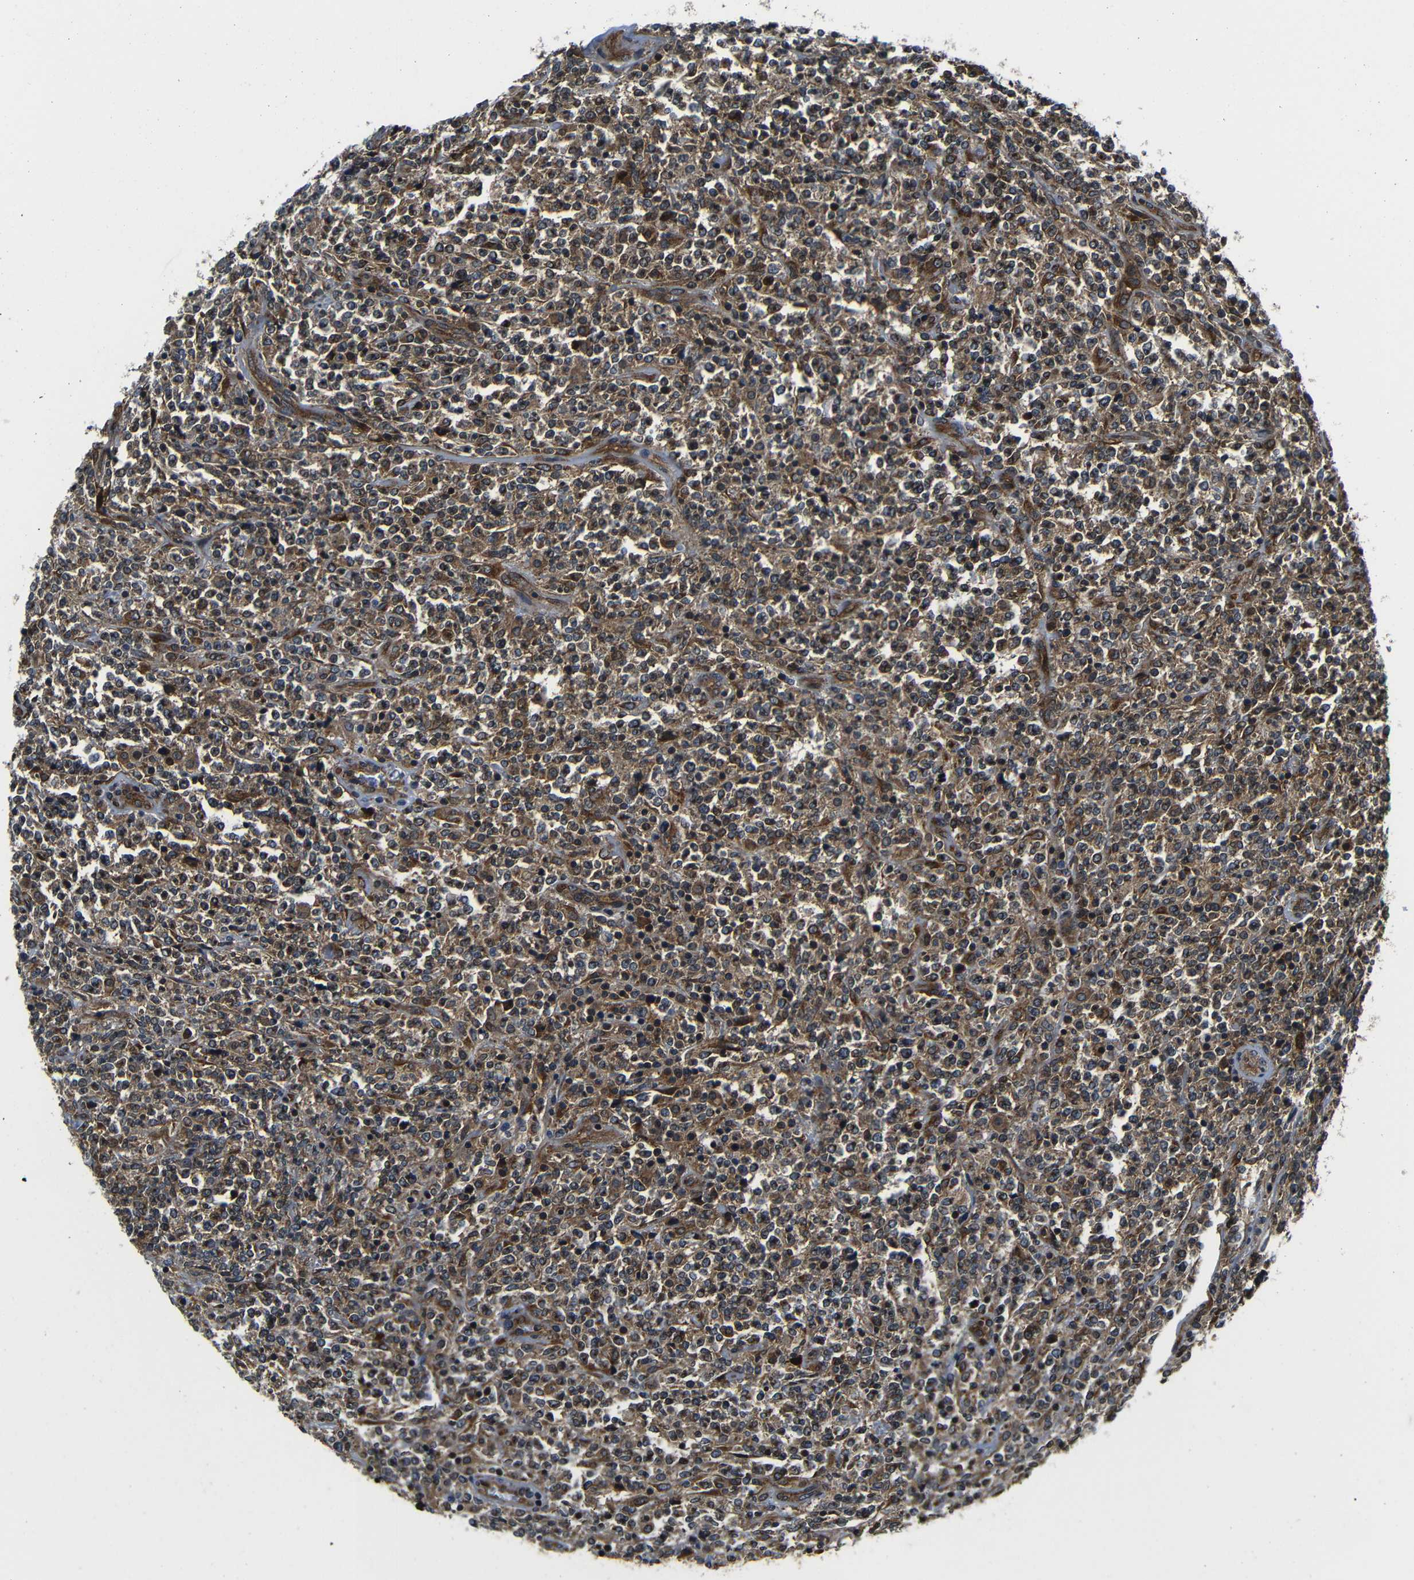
{"staining": {"intensity": "moderate", "quantity": ">75%", "location": "cytoplasmic/membranous"}, "tissue": "lymphoma", "cell_type": "Tumor cells", "image_type": "cancer", "snomed": [{"axis": "morphology", "description": "Malignant lymphoma, non-Hodgkin's type, High grade"}, {"axis": "topography", "description": "Soft tissue"}], "caption": "Lymphoma was stained to show a protein in brown. There is medium levels of moderate cytoplasmic/membranous expression in approximately >75% of tumor cells.", "gene": "ABCE1", "patient": {"sex": "male", "age": 18}}